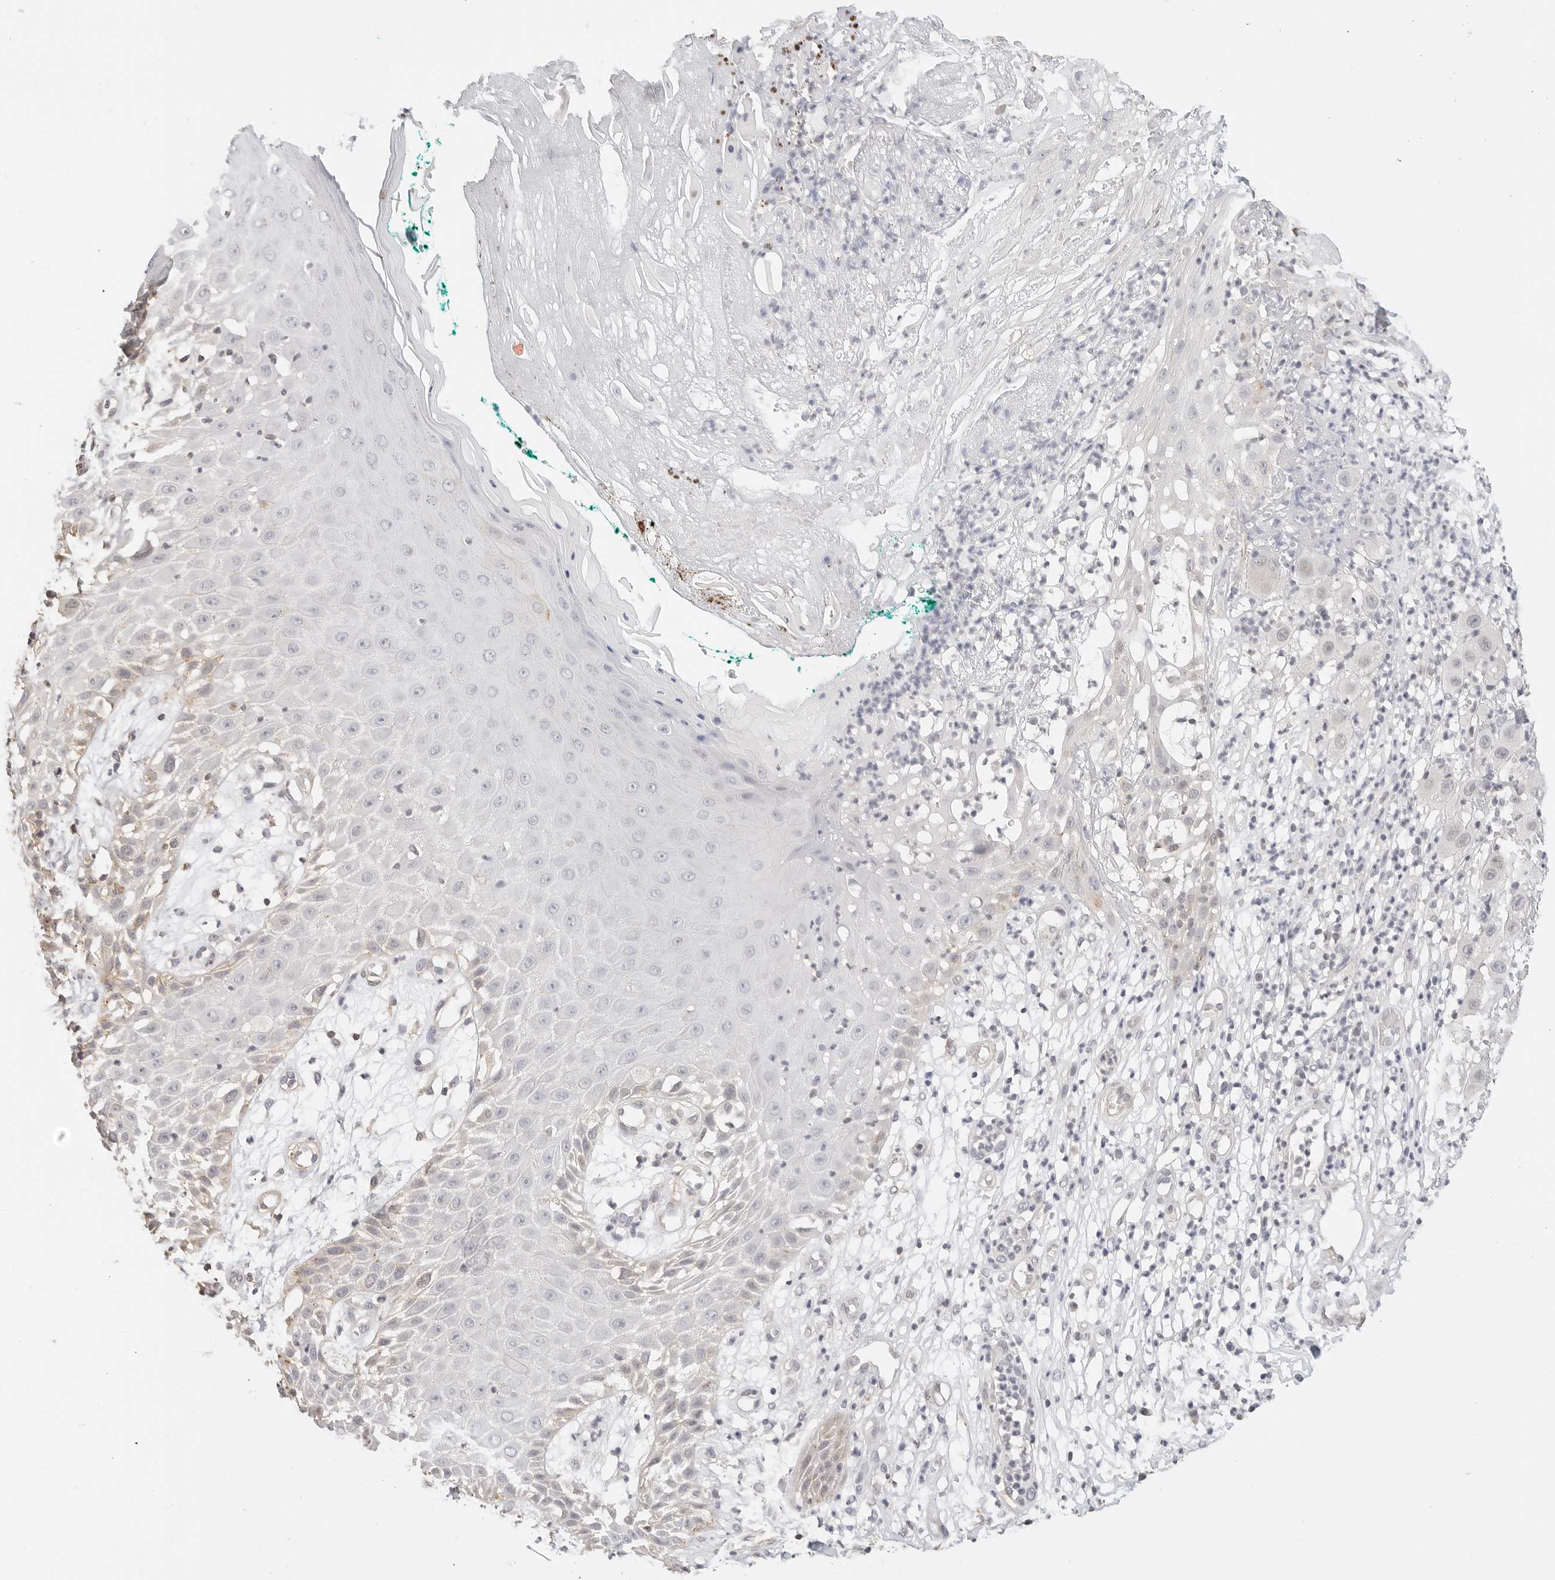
{"staining": {"intensity": "weak", "quantity": "<25%", "location": "cytoplasmic/membranous"}, "tissue": "melanoma", "cell_type": "Tumor cells", "image_type": "cancer", "snomed": [{"axis": "morphology", "description": "Malignant melanoma, NOS"}, {"axis": "topography", "description": "Skin"}], "caption": "The histopathology image exhibits no significant expression in tumor cells of melanoma.", "gene": "PCDH19", "patient": {"sex": "female", "age": 81}}